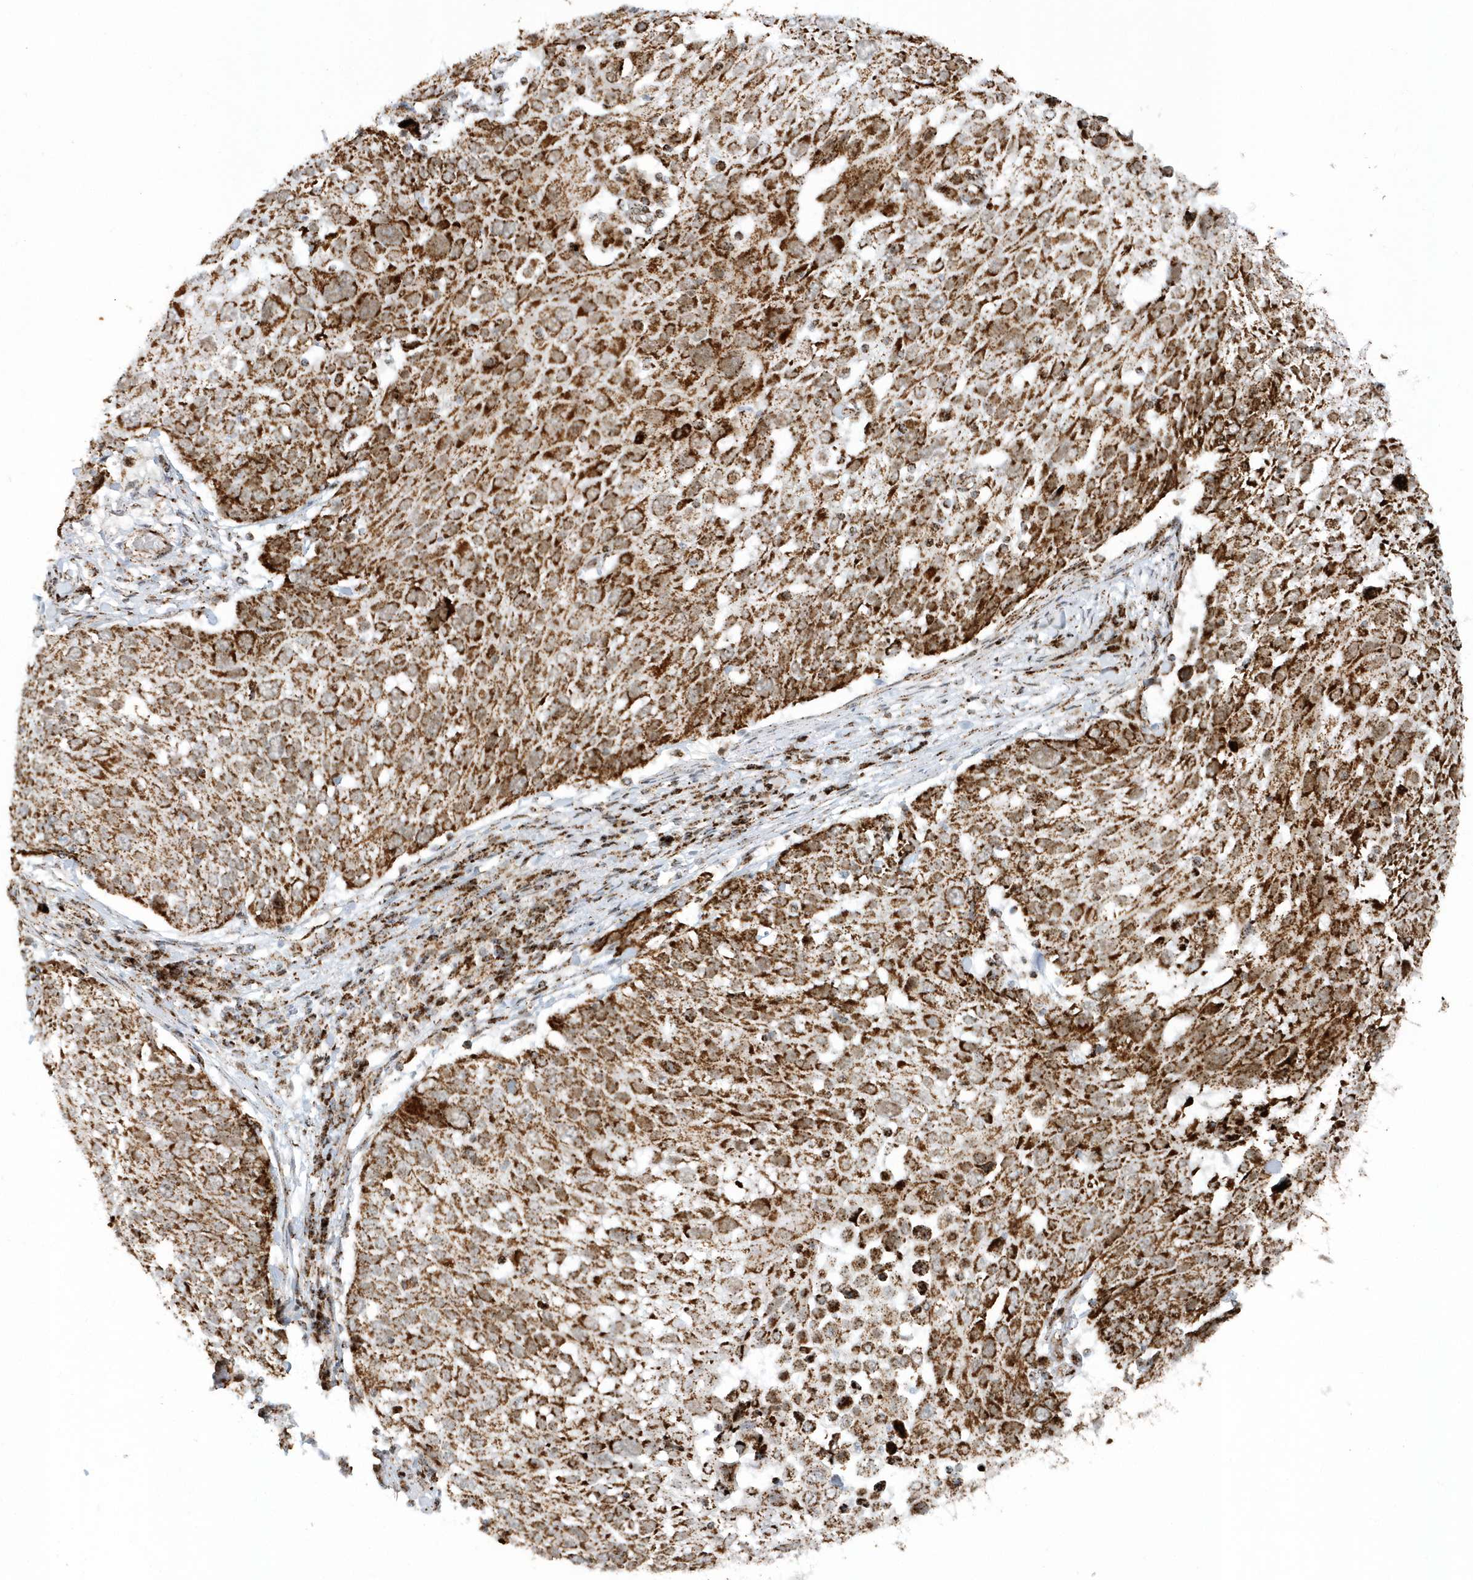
{"staining": {"intensity": "strong", "quantity": ">75%", "location": "cytoplasmic/membranous"}, "tissue": "lung cancer", "cell_type": "Tumor cells", "image_type": "cancer", "snomed": [{"axis": "morphology", "description": "Squamous cell carcinoma, NOS"}, {"axis": "topography", "description": "Lung"}], "caption": "There is high levels of strong cytoplasmic/membranous positivity in tumor cells of squamous cell carcinoma (lung), as demonstrated by immunohistochemical staining (brown color).", "gene": "CRY2", "patient": {"sex": "male", "age": 65}}